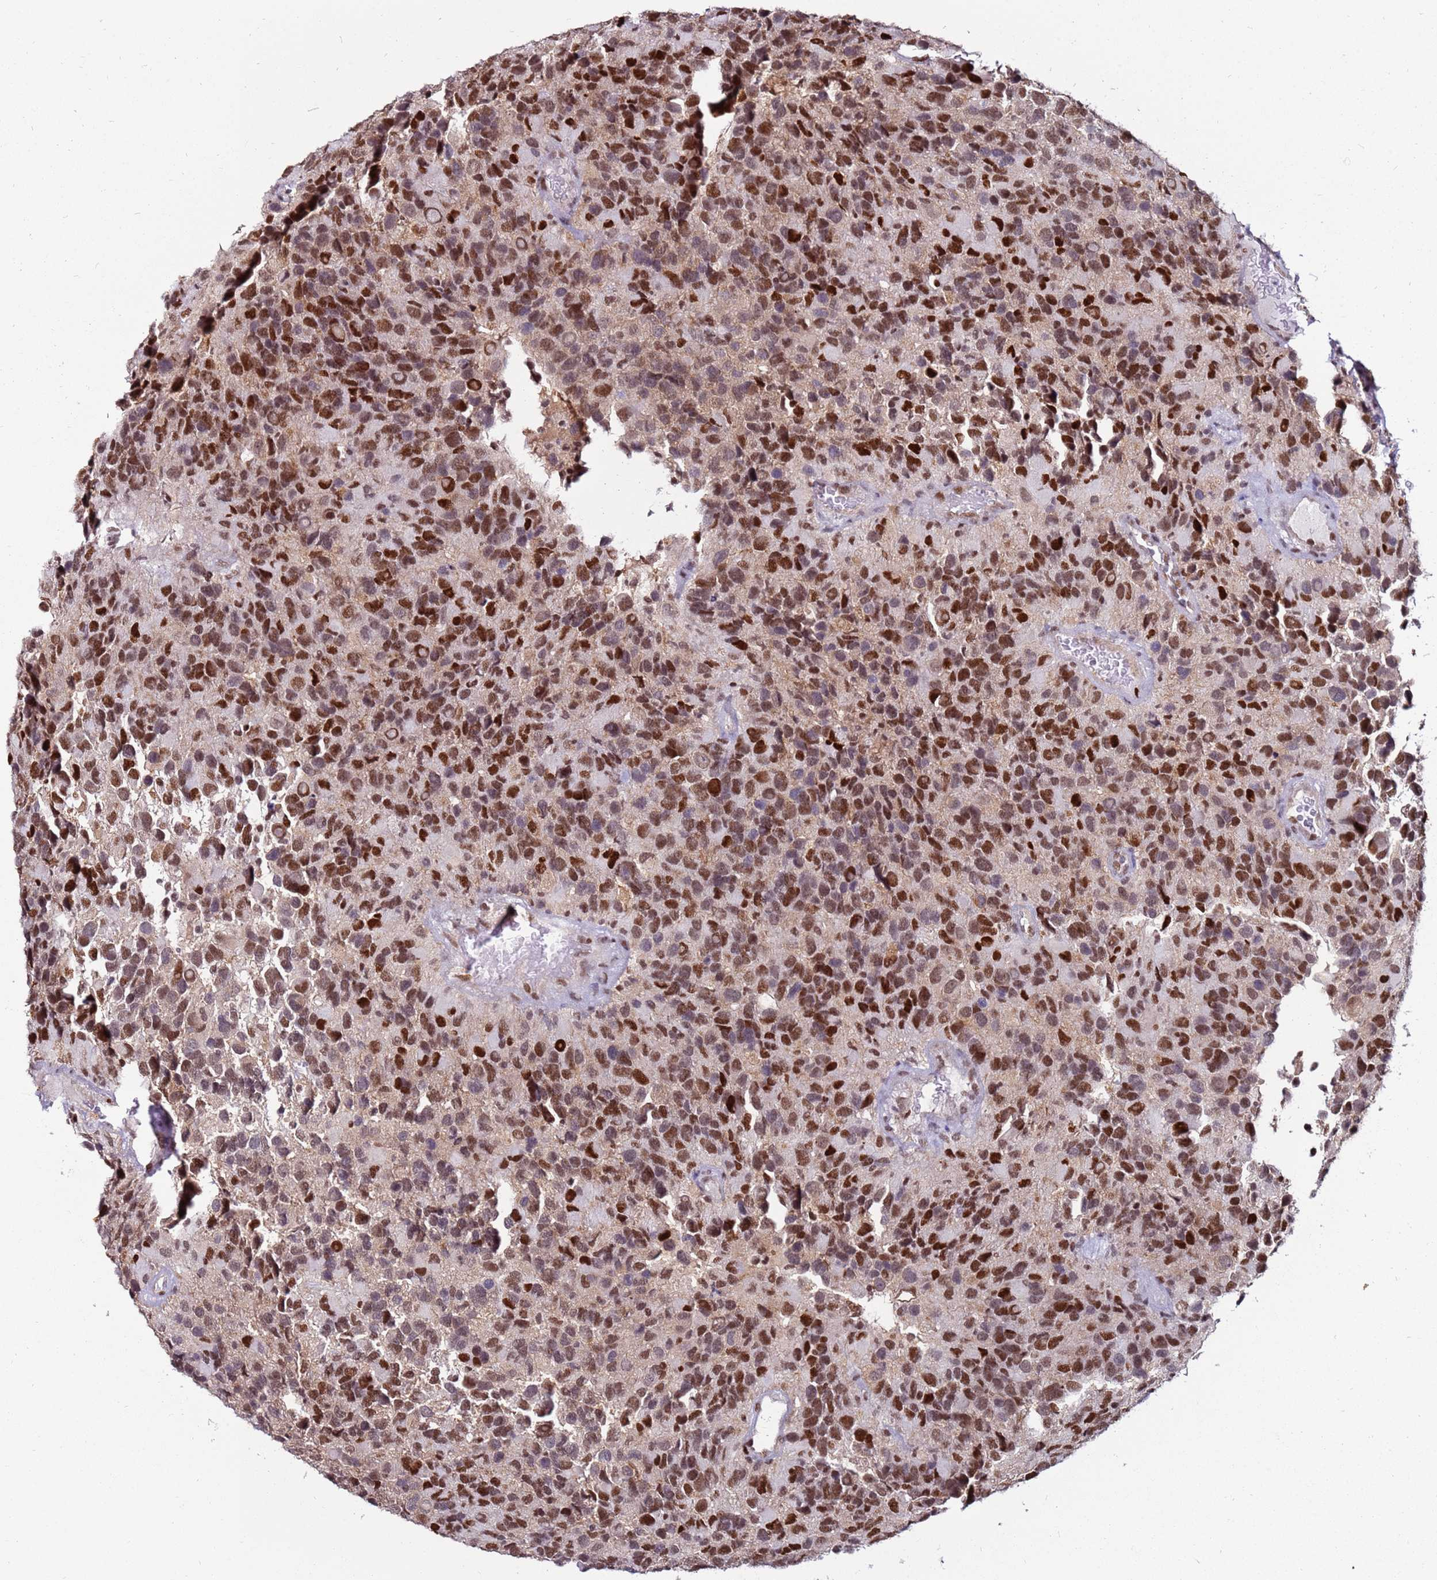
{"staining": {"intensity": "moderate", "quantity": ">75%", "location": "cytoplasmic/membranous,nuclear"}, "tissue": "glioma", "cell_type": "Tumor cells", "image_type": "cancer", "snomed": [{"axis": "morphology", "description": "Glioma, malignant, High grade"}, {"axis": "topography", "description": "Brain"}], "caption": "Immunohistochemistry (IHC) of malignant glioma (high-grade) shows medium levels of moderate cytoplasmic/membranous and nuclear staining in about >75% of tumor cells.", "gene": "KPNA4", "patient": {"sex": "male", "age": 77}}